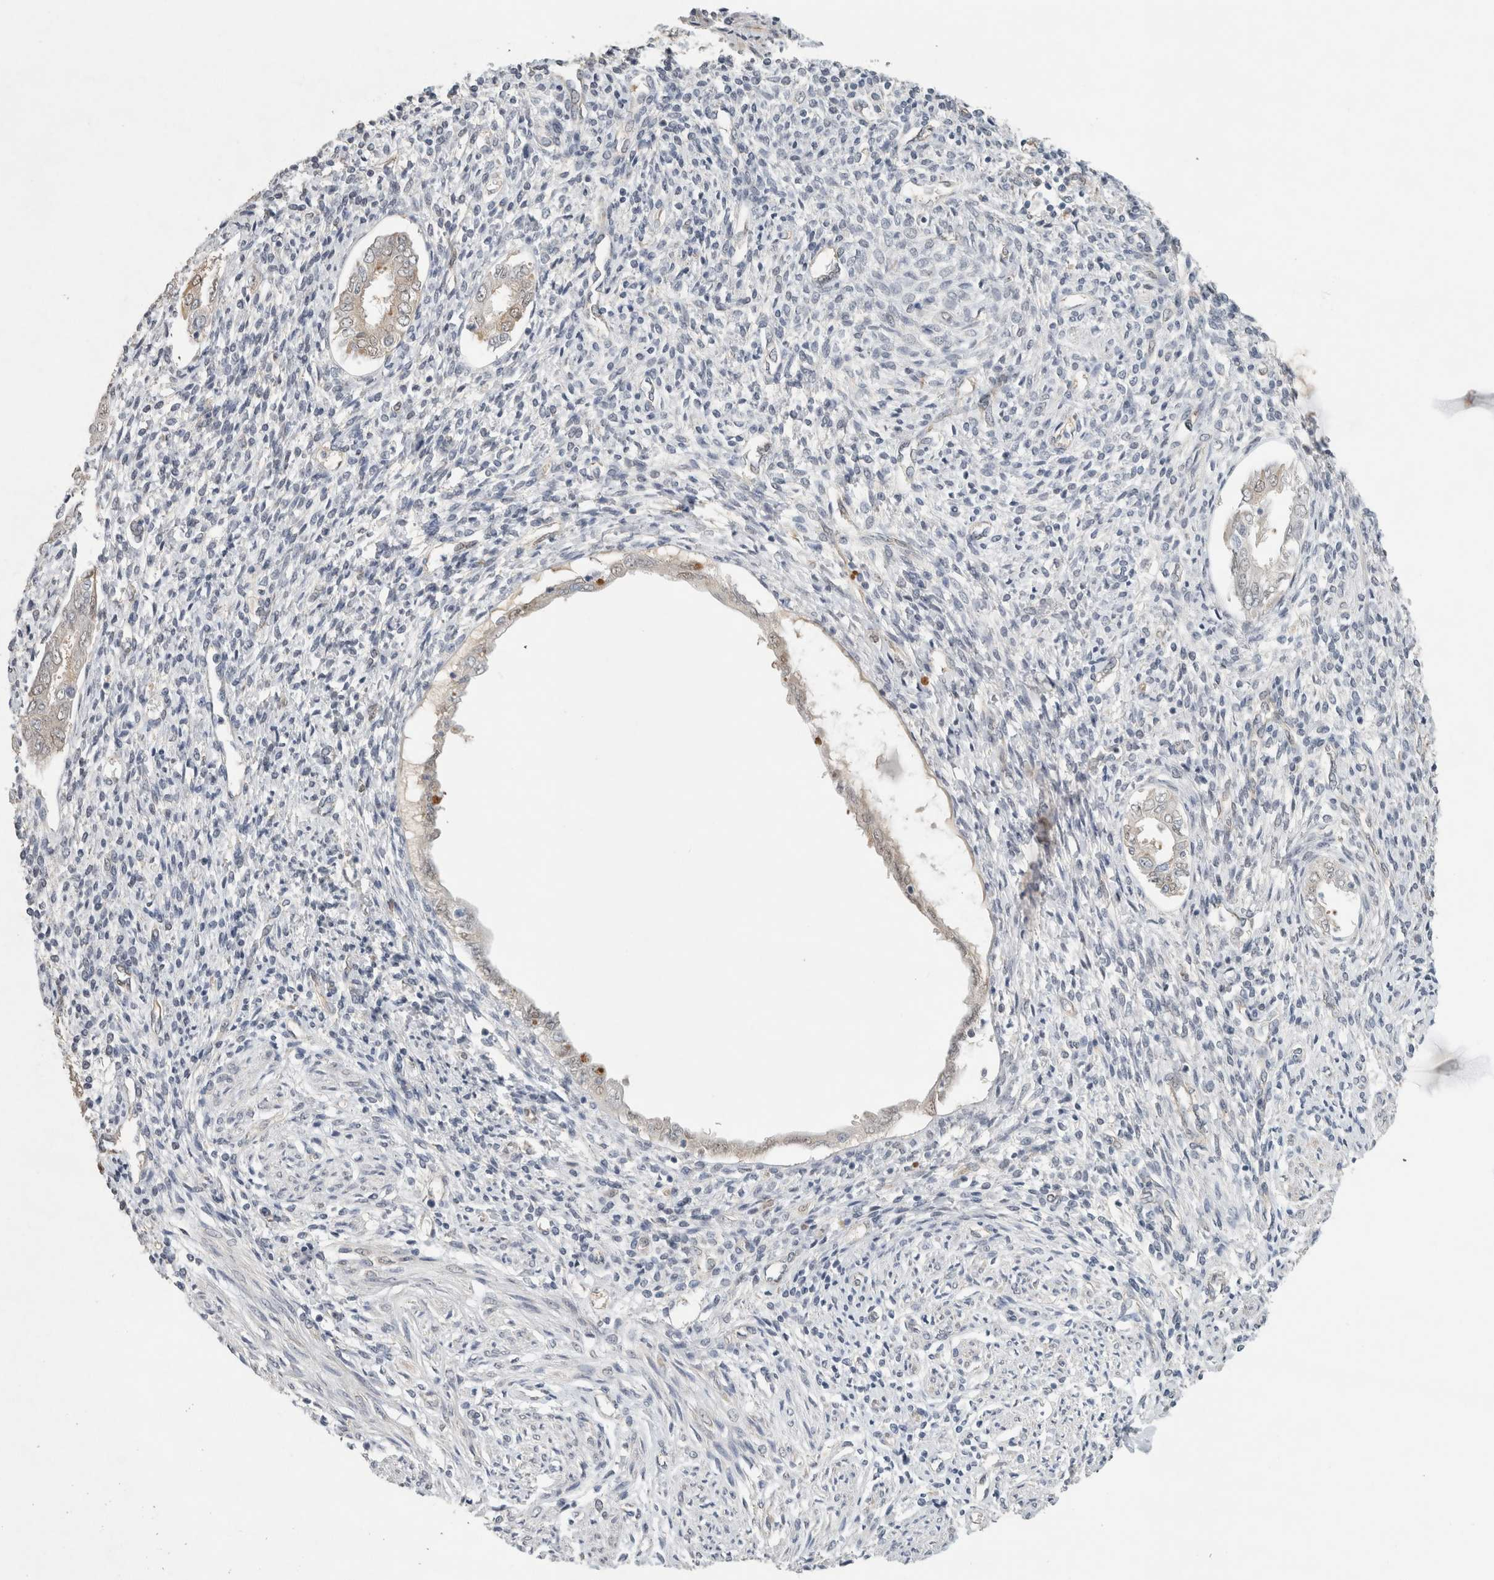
{"staining": {"intensity": "weak", "quantity": "<25%", "location": "cytoplasmic/membranous"}, "tissue": "endometrium", "cell_type": "Cells in endometrial stroma", "image_type": "normal", "snomed": [{"axis": "morphology", "description": "Normal tissue, NOS"}, {"axis": "topography", "description": "Endometrium"}], "caption": "Immunohistochemical staining of unremarkable human endometrium exhibits no significant positivity in cells in endometrial stroma. The staining was performed using DAB to visualize the protein expression in brown, while the nuclei were stained in blue with hematoxylin (Magnification: 20x).", "gene": "EIF4G3", "patient": {"sex": "female", "age": 66}}